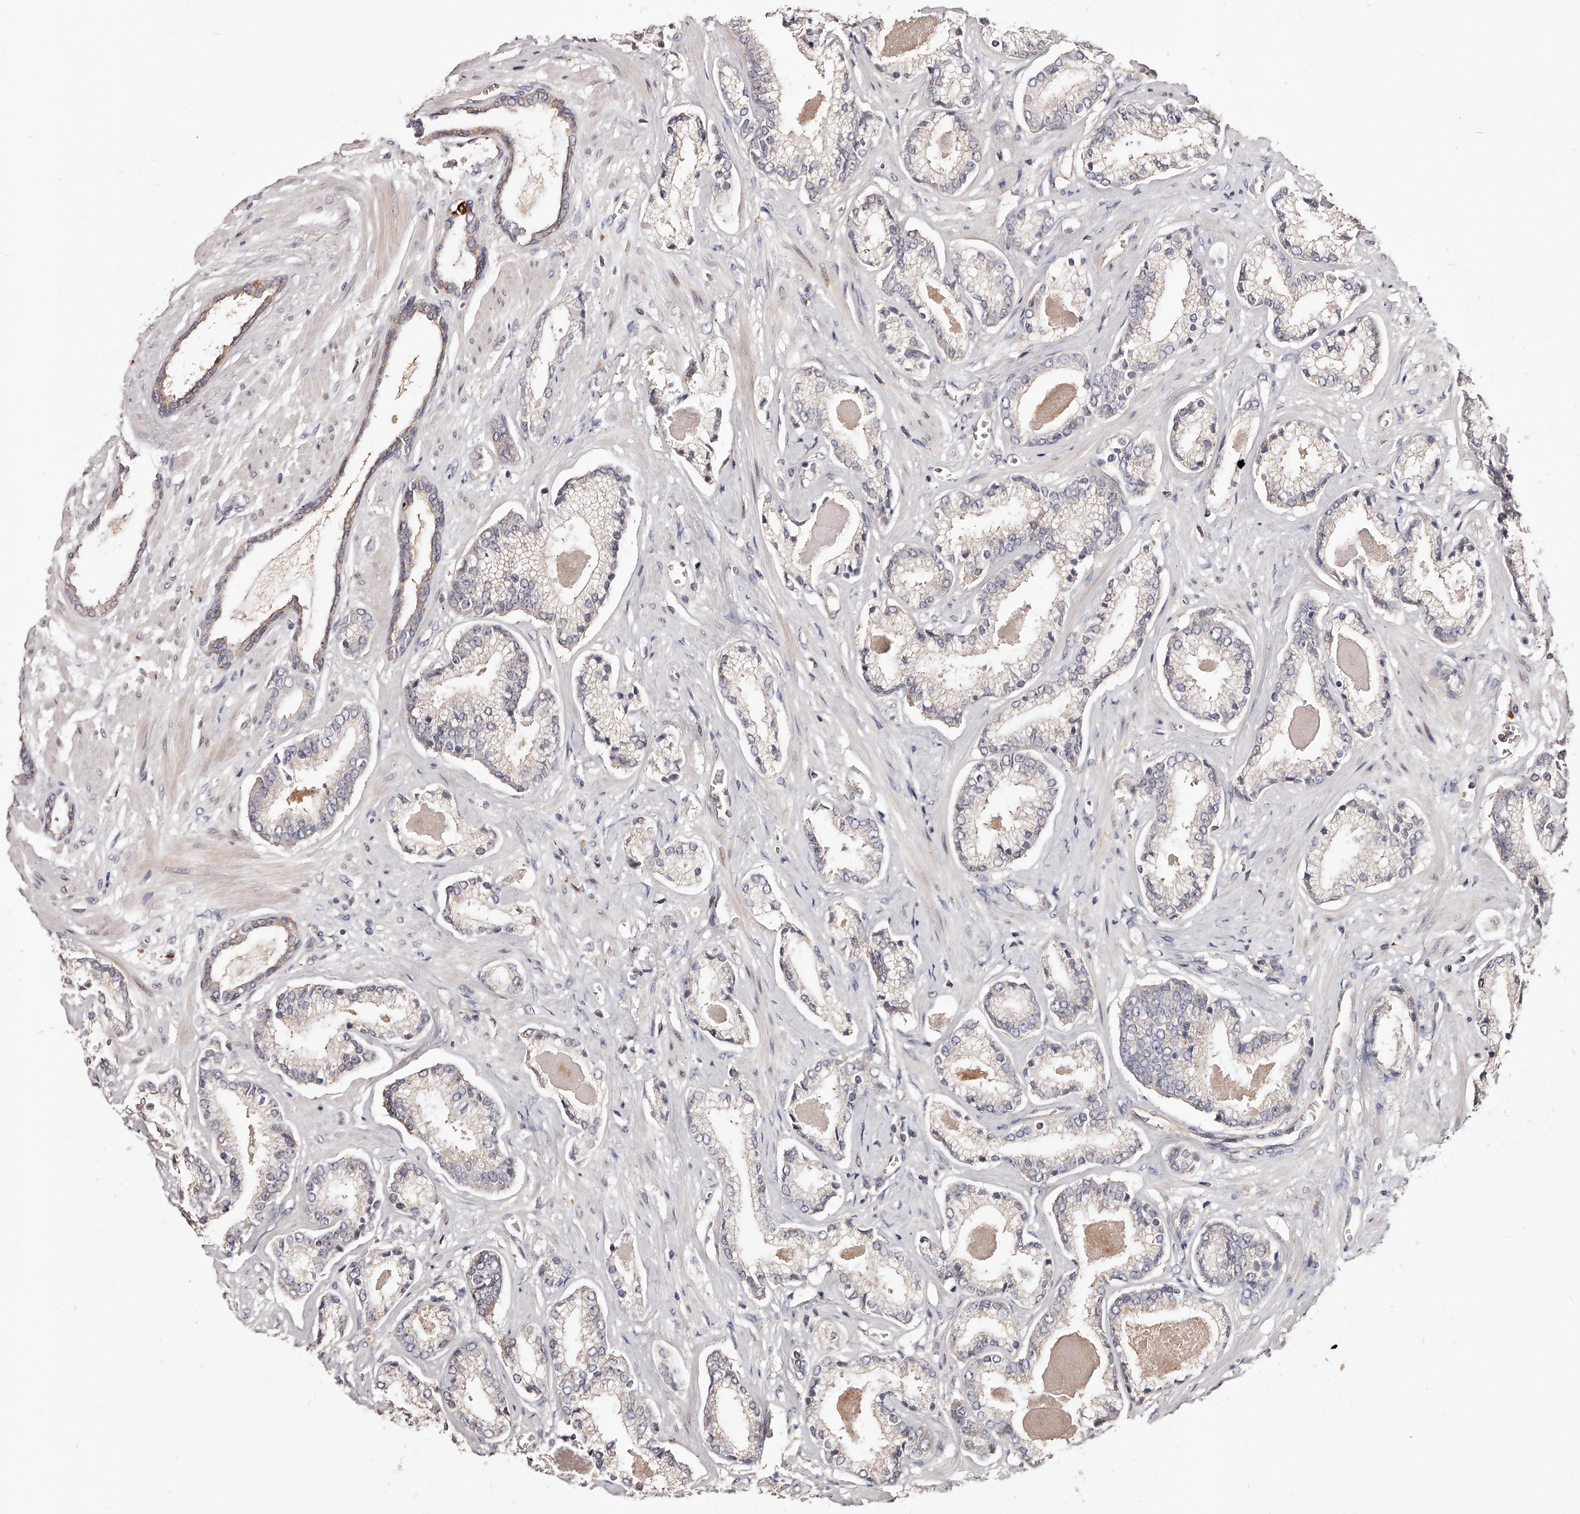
{"staining": {"intensity": "negative", "quantity": "none", "location": "none"}, "tissue": "prostate cancer", "cell_type": "Tumor cells", "image_type": "cancer", "snomed": [{"axis": "morphology", "description": "Adenocarcinoma, Low grade"}, {"axis": "topography", "description": "Prostate"}], "caption": "This is an immunohistochemistry photomicrograph of human adenocarcinoma (low-grade) (prostate). There is no expression in tumor cells.", "gene": "PHACTR1", "patient": {"sex": "male", "age": 70}}